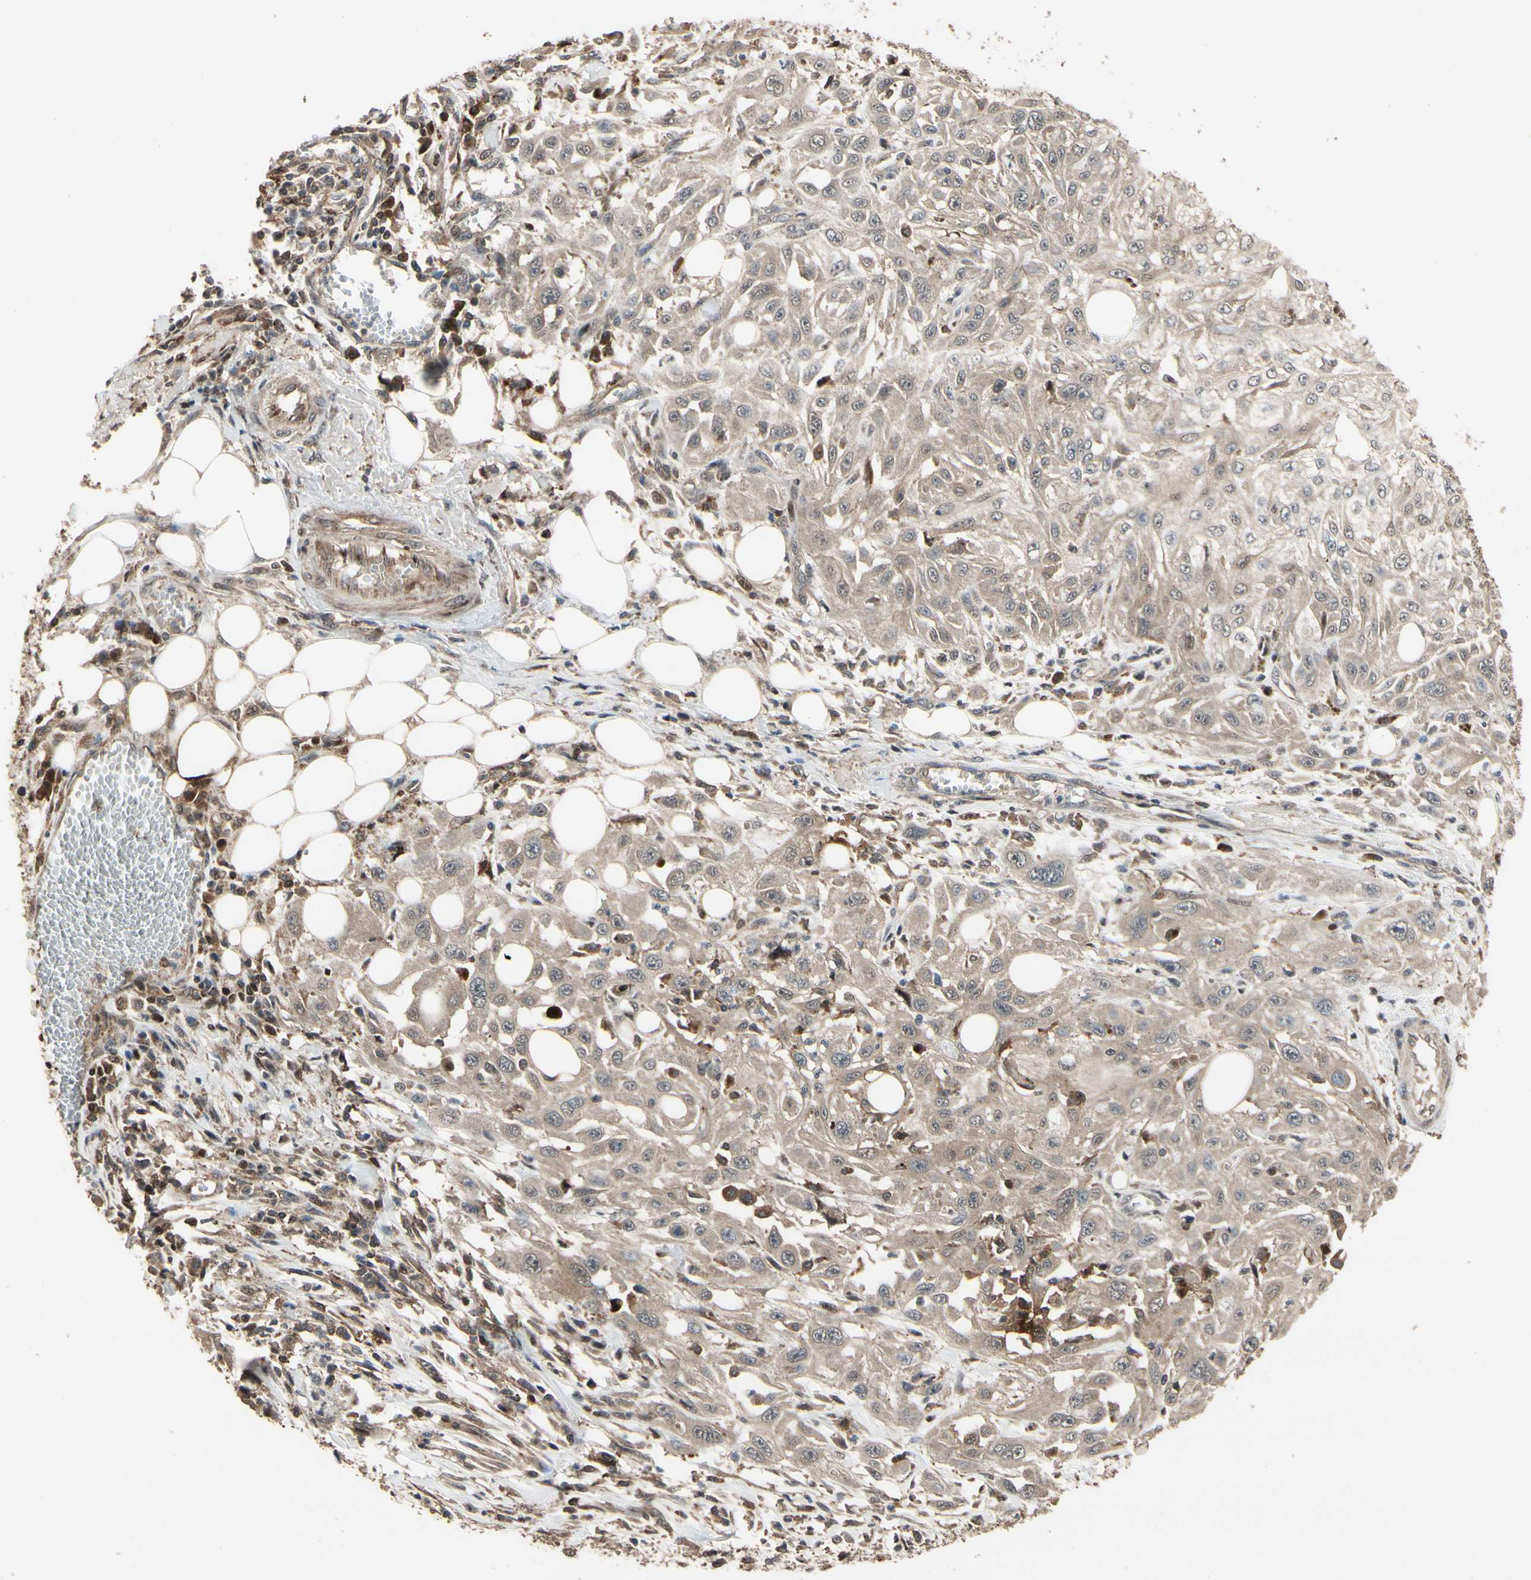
{"staining": {"intensity": "weak", "quantity": "25%-75%", "location": "cytoplasmic/membranous"}, "tissue": "skin cancer", "cell_type": "Tumor cells", "image_type": "cancer", "snomed": [{"axis": "morphology", "description": "Squamous cell carcinoma, NOS"}, {"axis": "topography", "description": "Skin"}], "caption": "The immunohistochemical stain labels weak cytoplasmic/membranous expression in tumor cells of squamous cell carcinoma (skin) tissue. The staining is performed using DAB brown chromogen to label protein expression. The nuclei are counter-stained blue using hematoxylin.", "gene": "CSF1R", "patient": {"sex": "male", "age": 75}}